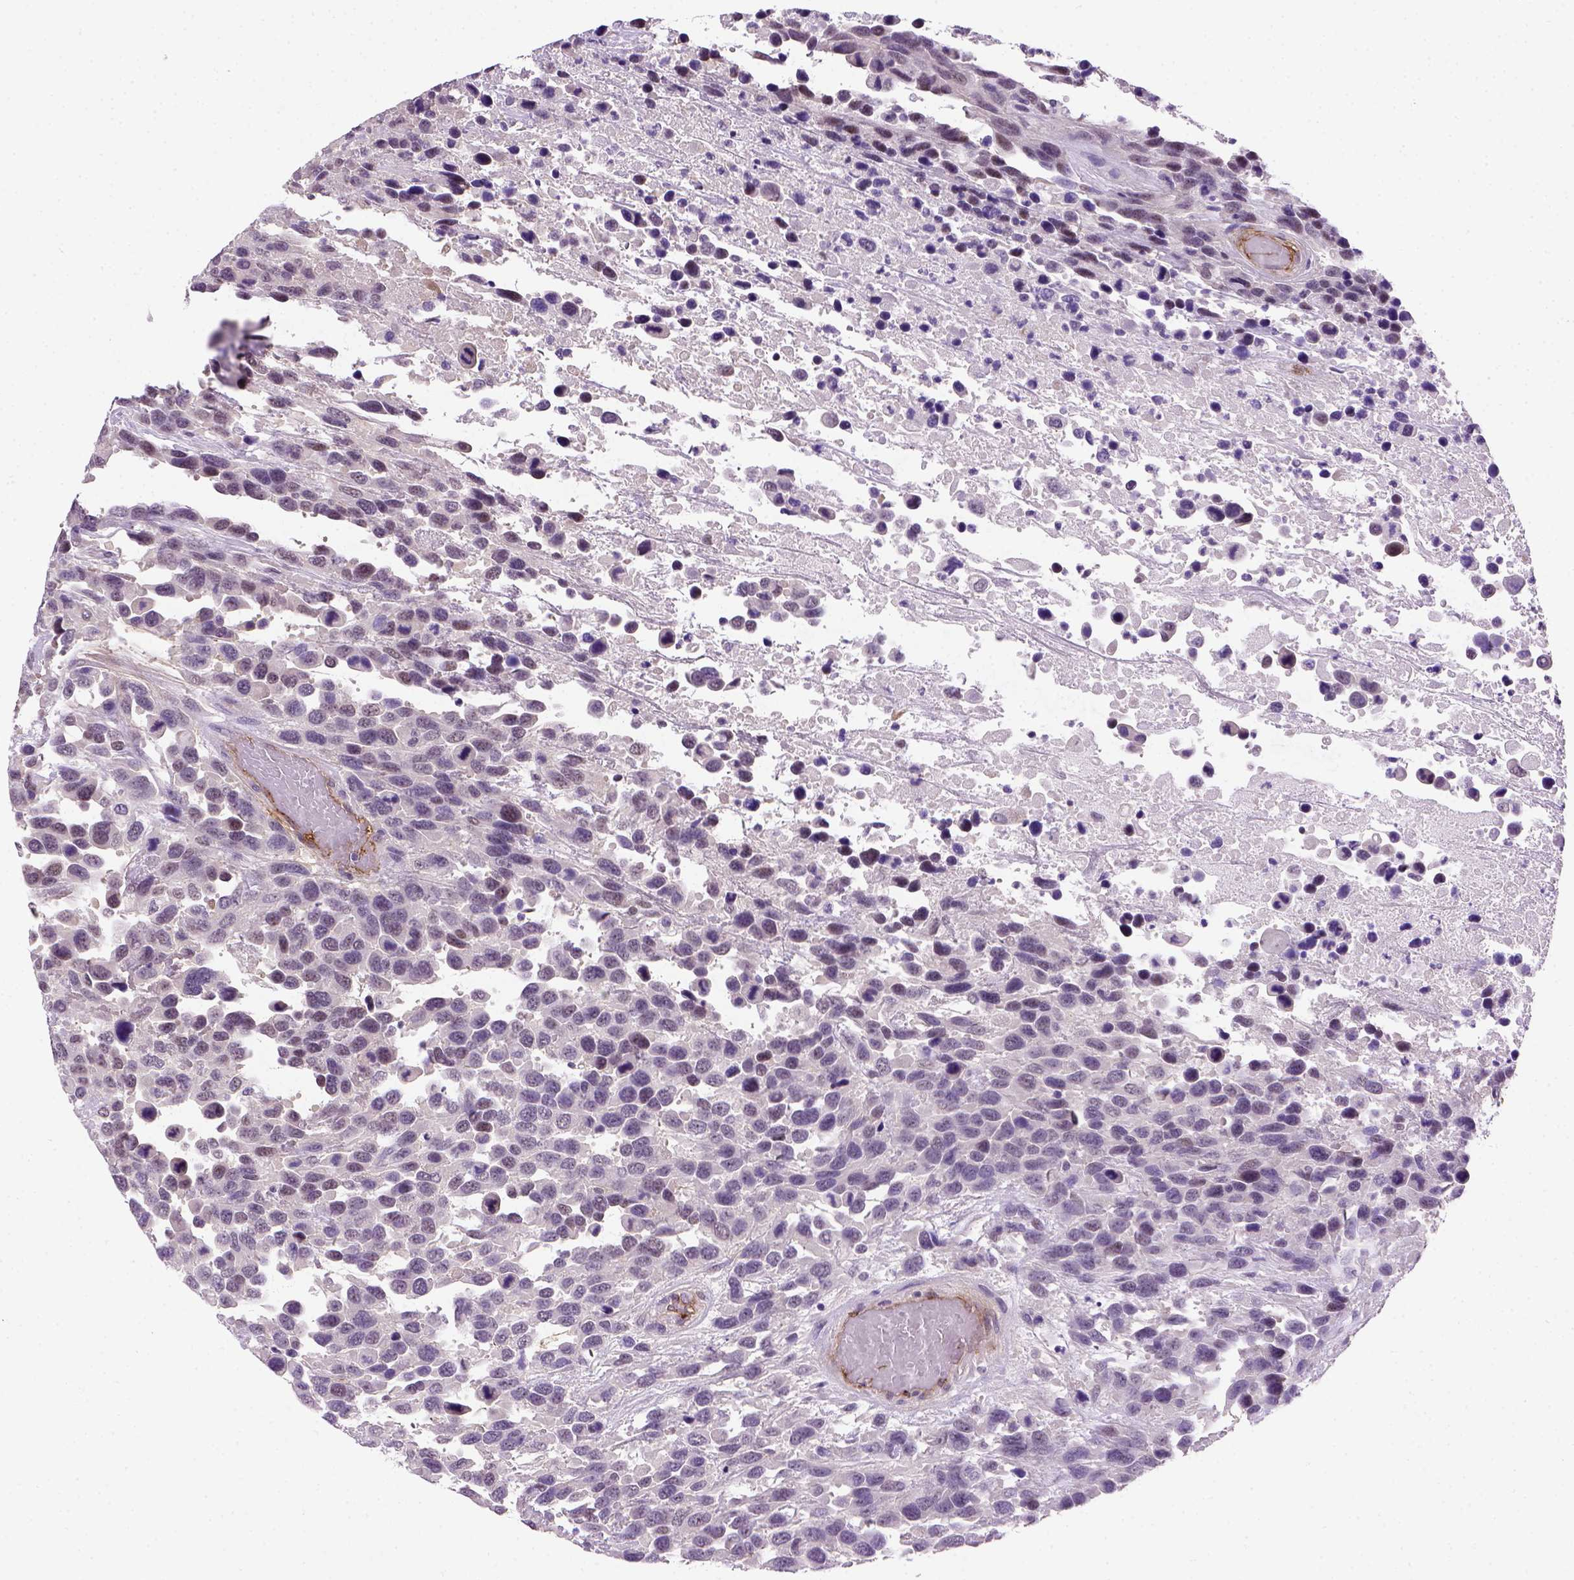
{"staining": {"intensity": "negative", "quantity": "none", "location": "none"}, "tissue": "urothelial cancer", "cell_type": "Tumor cells", "image_type": "cancer", "snomed": [{"axis": "morphology", "description": "Urothelial carcinoma, High grade"}, {"axis": "topography", "description": "Urinary bladder"}], "caption": "IHC of urothelial carcinoma (high-grade) shows no expression in tumor cells.", "gene": "VWF", "patient": {"sex": "female", "age": 70}}